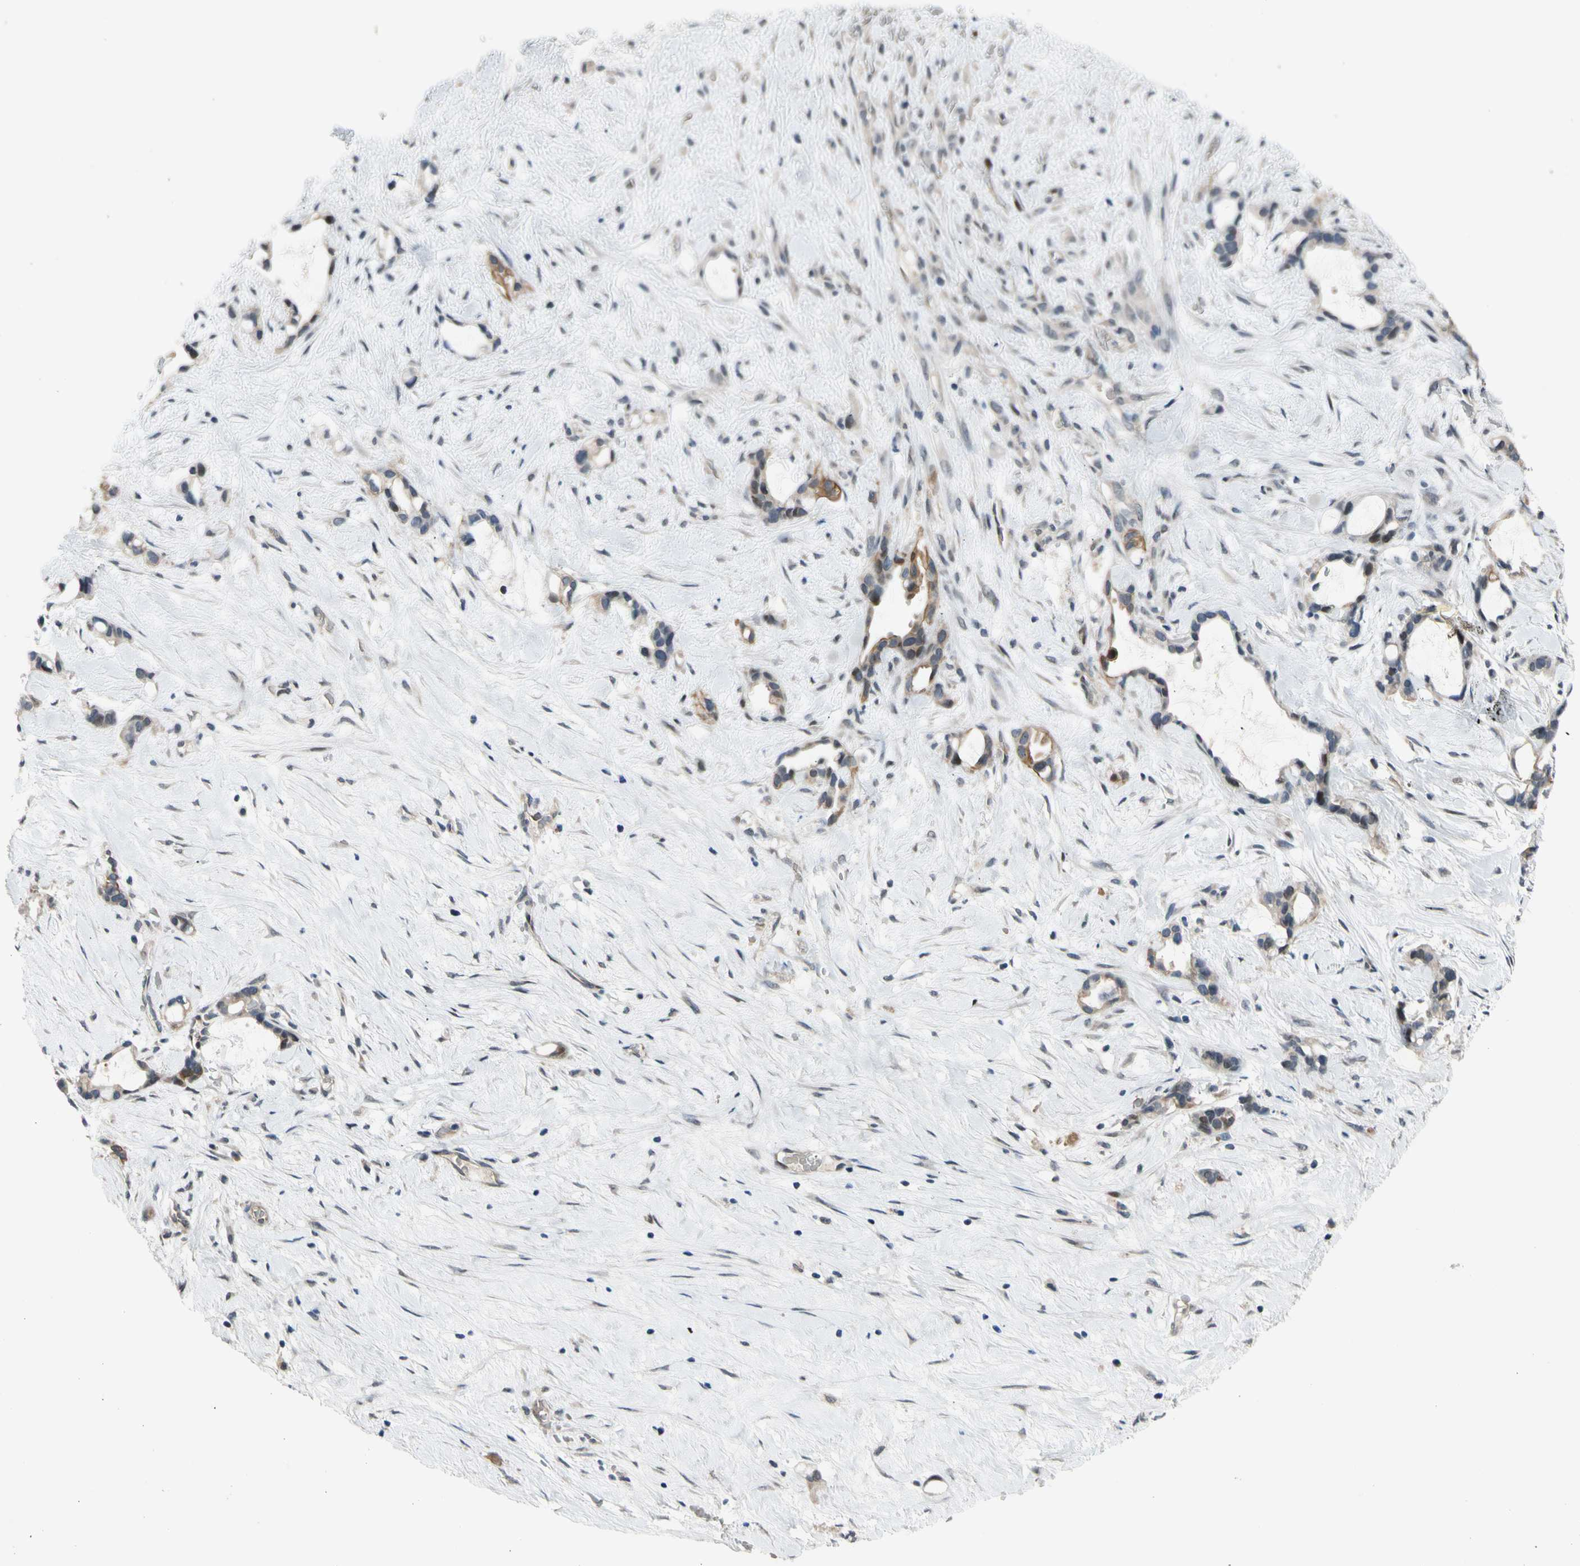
{"staining": {"intensity": "moderate", "quantity": ">75%", "location": "cytoplasmic/membranous"}, "tissue": "liver cancer", "cell_type": "Tumor cells", "image_type": "cancer", "snomed": [{"axis": "morphology", "description": "Cholangiocarcinoma"}, {"axis": "topography", "description": "Liver"}], "caption": "Cholangiocarcinoma (liver) stained with immunohistochemistry shows moderate cytoplasmic/membranous positivity in approximately >75% of tumor cells.", "gene": "ZNF184", "patient": {"sex": "female", "age": 65}}